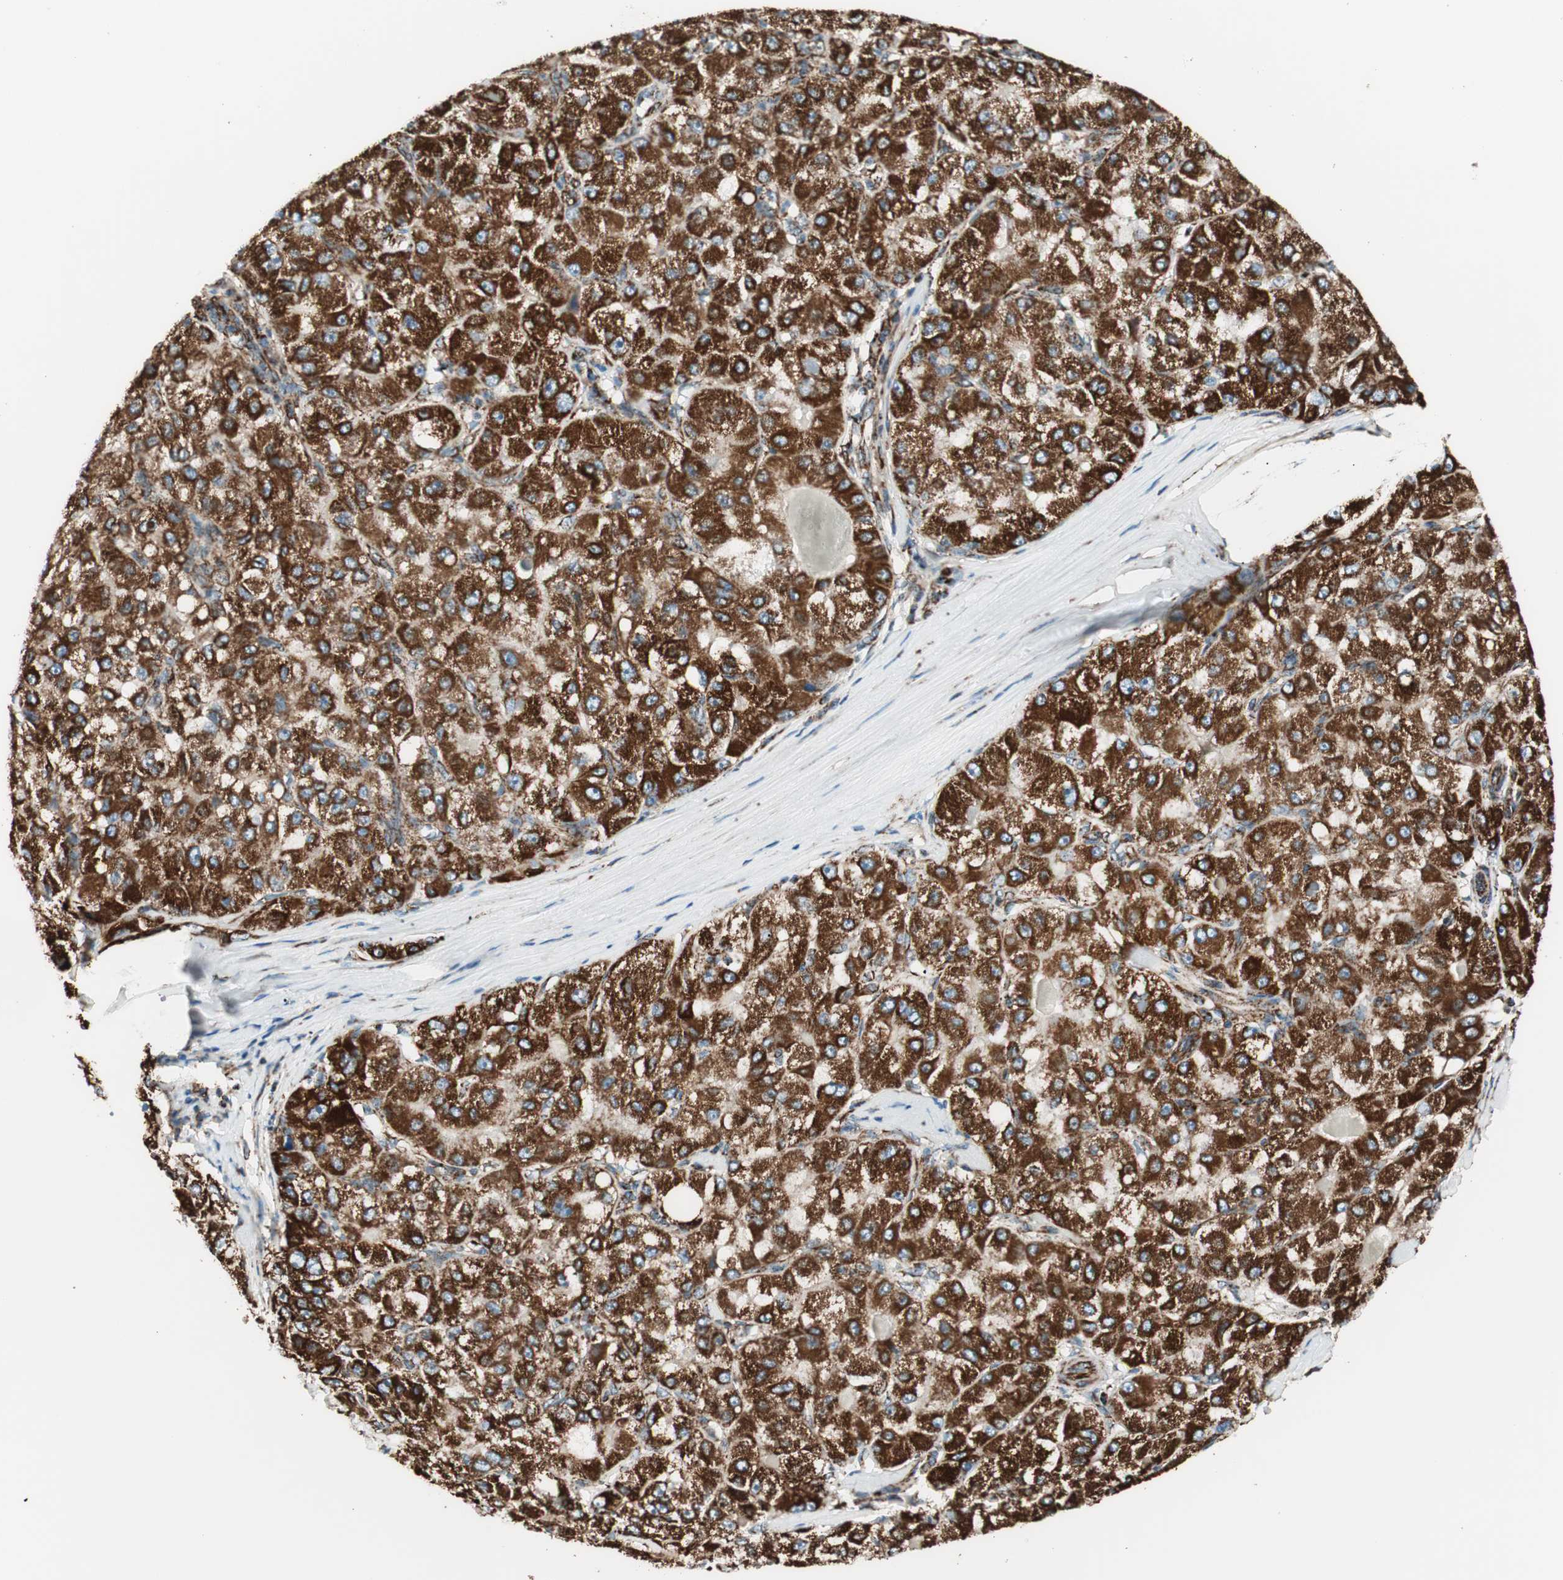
{"staining": {"intensity": "strong", "quantity": ">75%", "location": "cytoplasmic/membranous"}, "tissue": "liver cancer", "cell_type": "Tumor cells", "image_type": "cancer", "snomed": [{"axis": "morphology", "description": "Carcinoma, Hepatocellular, NOS"}, {"axis": "topography", "description": "Liver"}], "caption": "High-magnification brightfield microscopy of liver hepatocellular carcinoma stained with DAB (brown) and counterstained with hematoxylin (blue). tumor cells exhibit strong cytoplasmic/membranous expression is appreciated in approximately>75% of cells.", "gene": "TOMM22", "patient": {"sex": "male", "age": 80}}